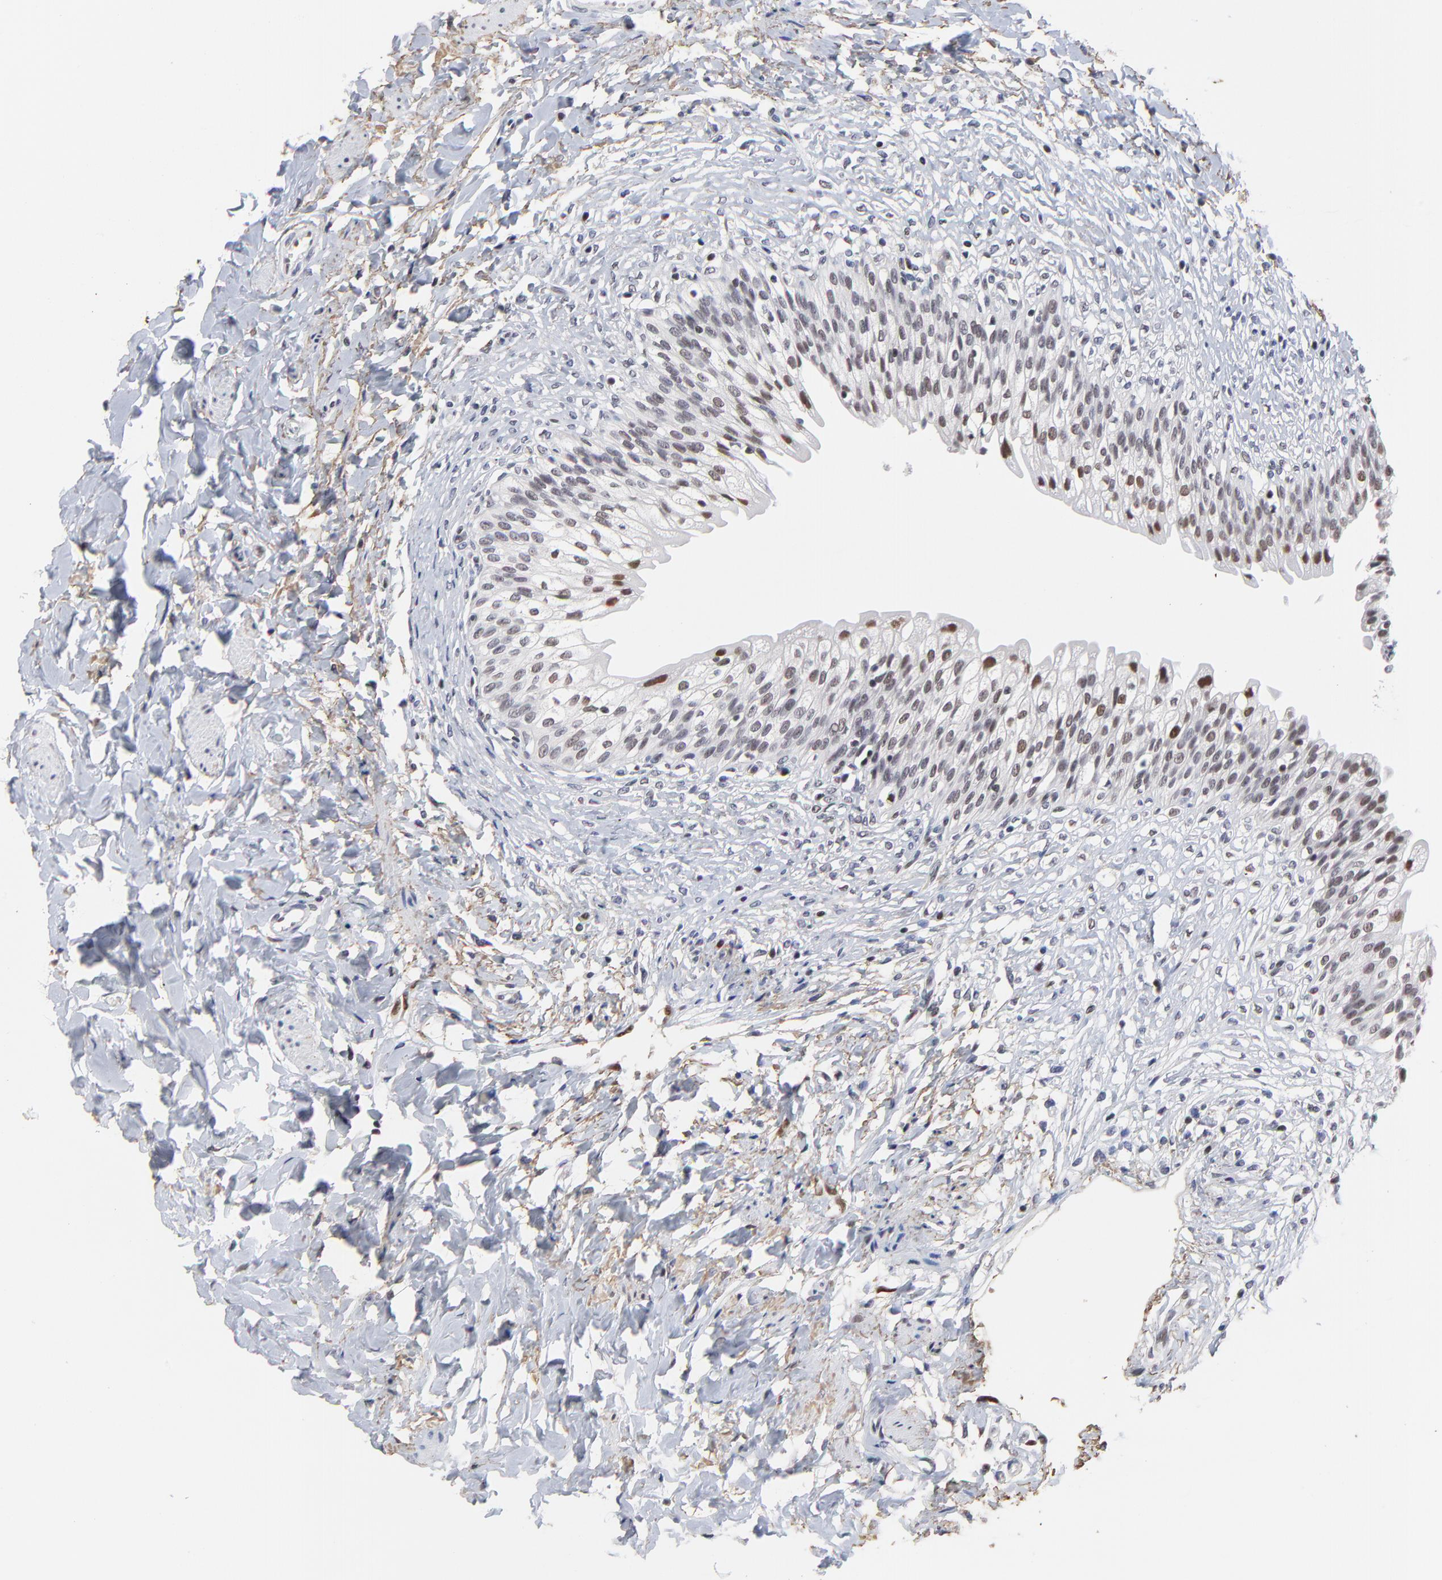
{"staining": {"intensity": "moderate", "quantity": ">75%", "location": "nuclear"}, "tissue": "urinary bladder", "cell_type": "Urothelial cells", "image_type": "normal", "snomed": [{"axis": "morphology", "description": "Normal tissue, NOS"}, {"axis": "morphology", "description": "Inflammation, NOS"}, {"axis": "topography", "description": "Urinary bladder"}], "caption": "IHC micrograph of benign urinary bladder stained for a protein (brown), which reveals medium levels of moderate nuclear staining in about >75% of urothelial cells.", "gene": "OGFOD1", "patient": {"sex": "female", "age": 80}}